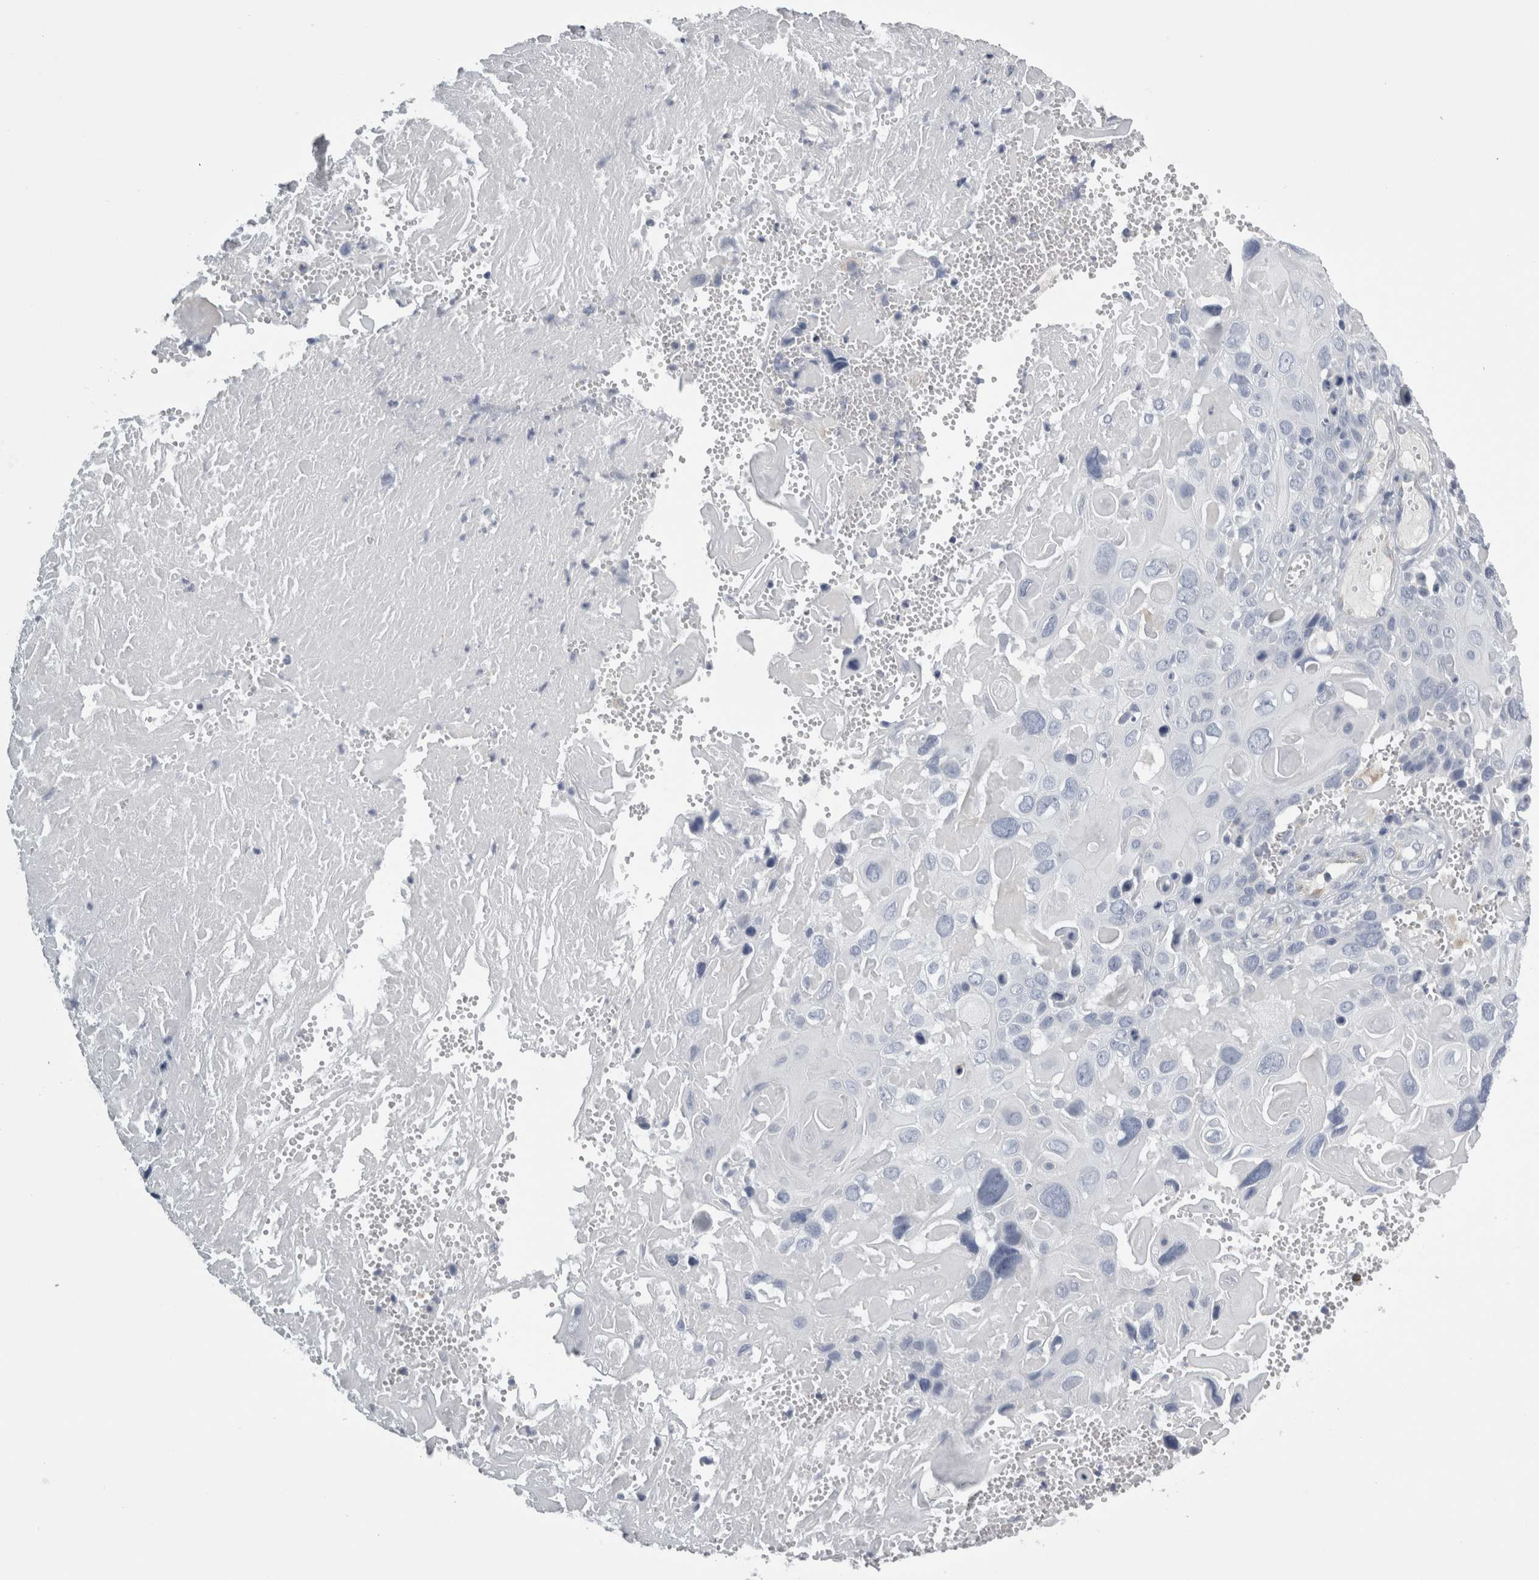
{"staining": {"intensity": "negative", "quantity": "none", "location": "none"}, "tissue": "cervical cancer", "cell_type": "Tumor cells", "image_type": "cancer", "snomed": [{"axis": "morphology", "description": "Squamous cell carcinoma, NOS"}, {"axis": "topography", "description": "Cervix"}], "caption": "Immunohistochemical staining of human squamous cell carcinoma (cervical) displays no significant staining in tumor cells.", "gene": "TCAP", "patient": {"sex": "female", "age": 74}}